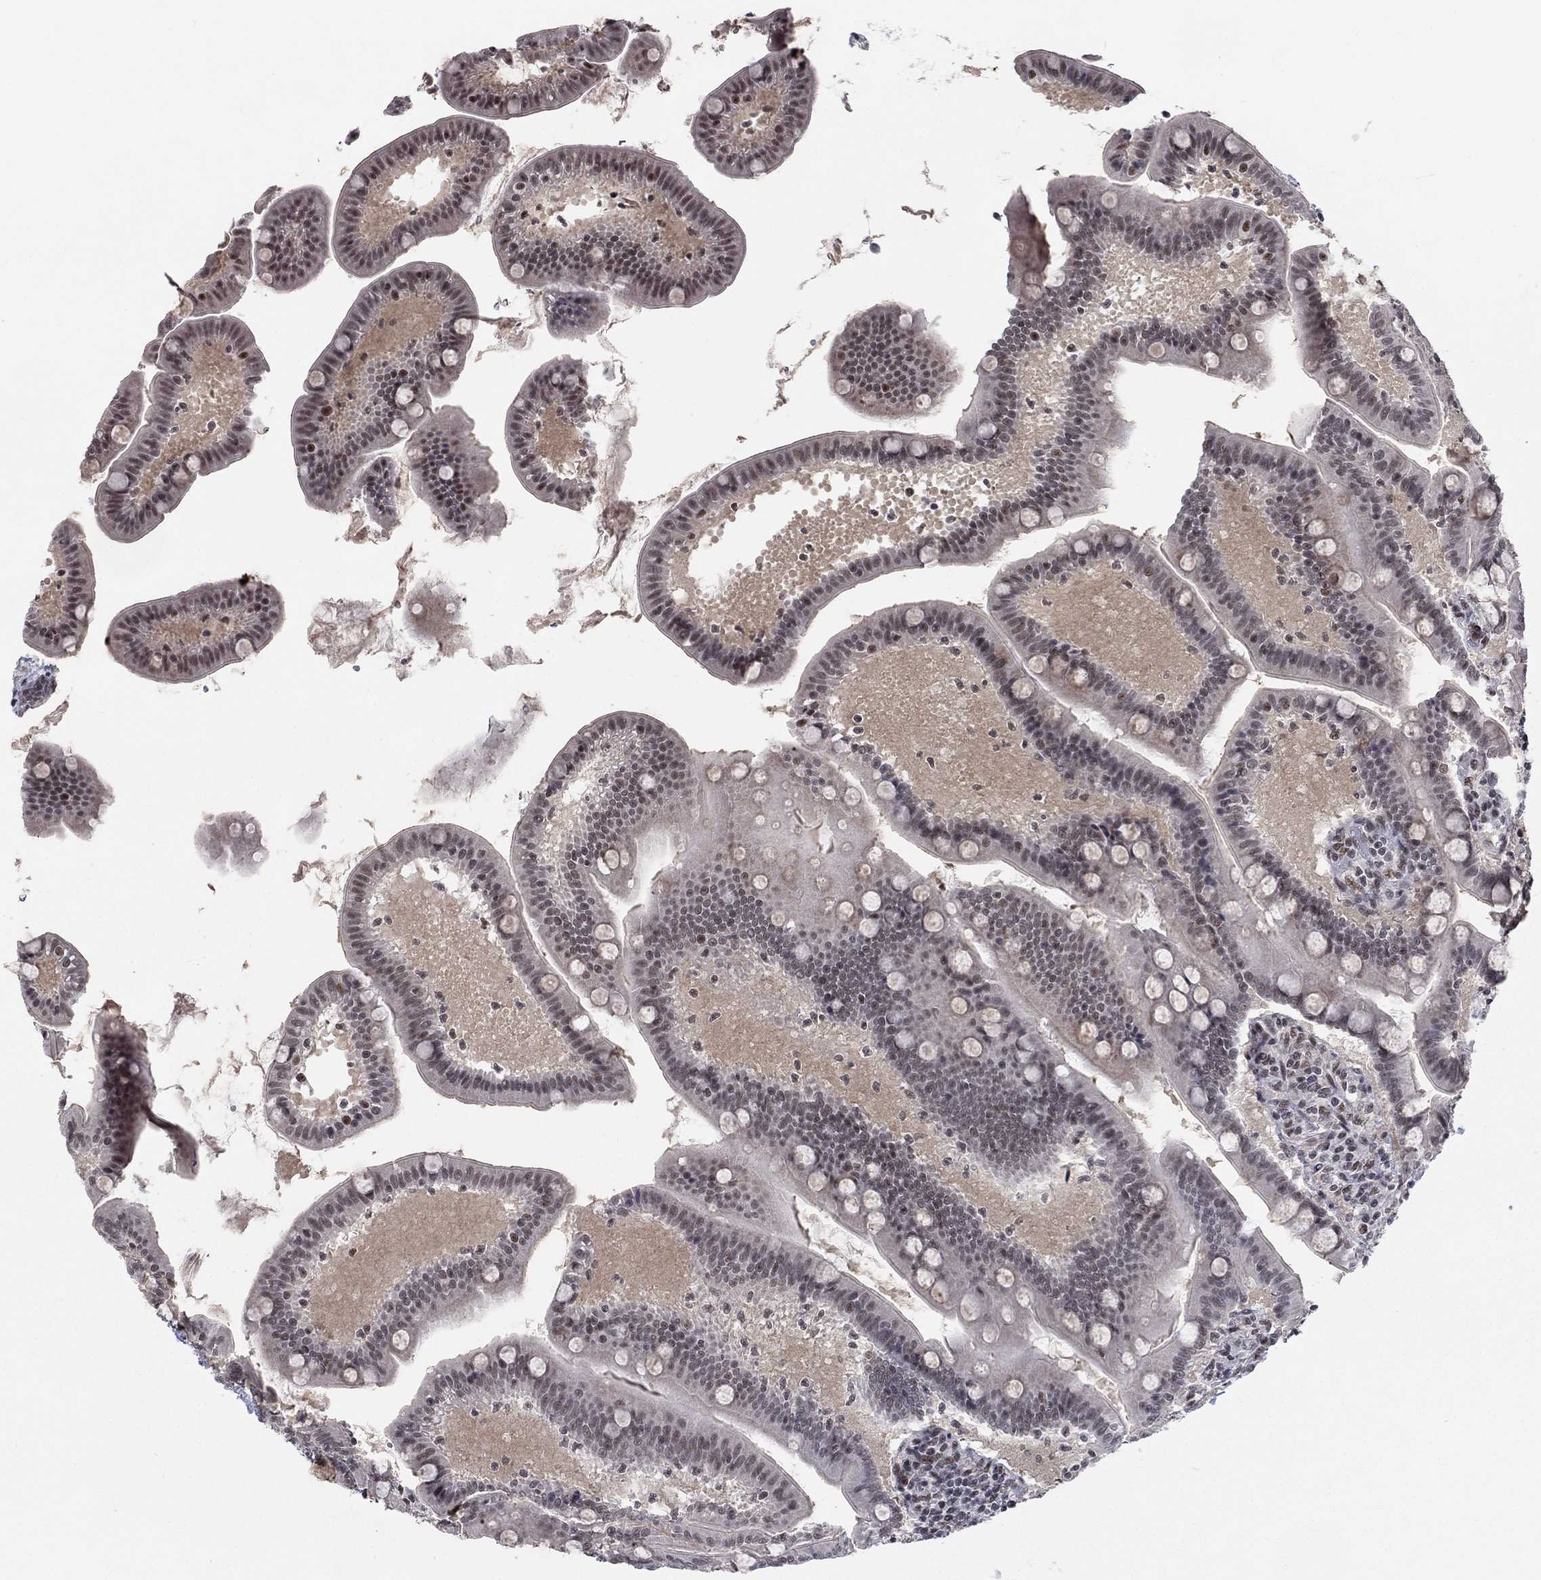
{"staining": {"intensity": "moderate", "quantity": "25%-75%", "location": "nuclear"}, "tissue": "small intestine", "cell_type": "Glandular cells", "image_type": "normal", "snomed": [{"axis": "morphology", "description": "Normal tissue, NOS"}, {"axis": "topography", "description": "Small intestine"}], "caption": "IHC staining of benign small intestine, which reveals medium levels of moderate nuclear positivity in about 25%-75% of glandular cells indicating moderate nuclear protein positivity. The staining was performed using DAB (3,3'-diaminobenzidine) (brown) for protein detection and nuclei were counterstained in hematoxylin (blue).", "gene": "FYTTD1", "patient": {"sex": "male", "age": 66}}